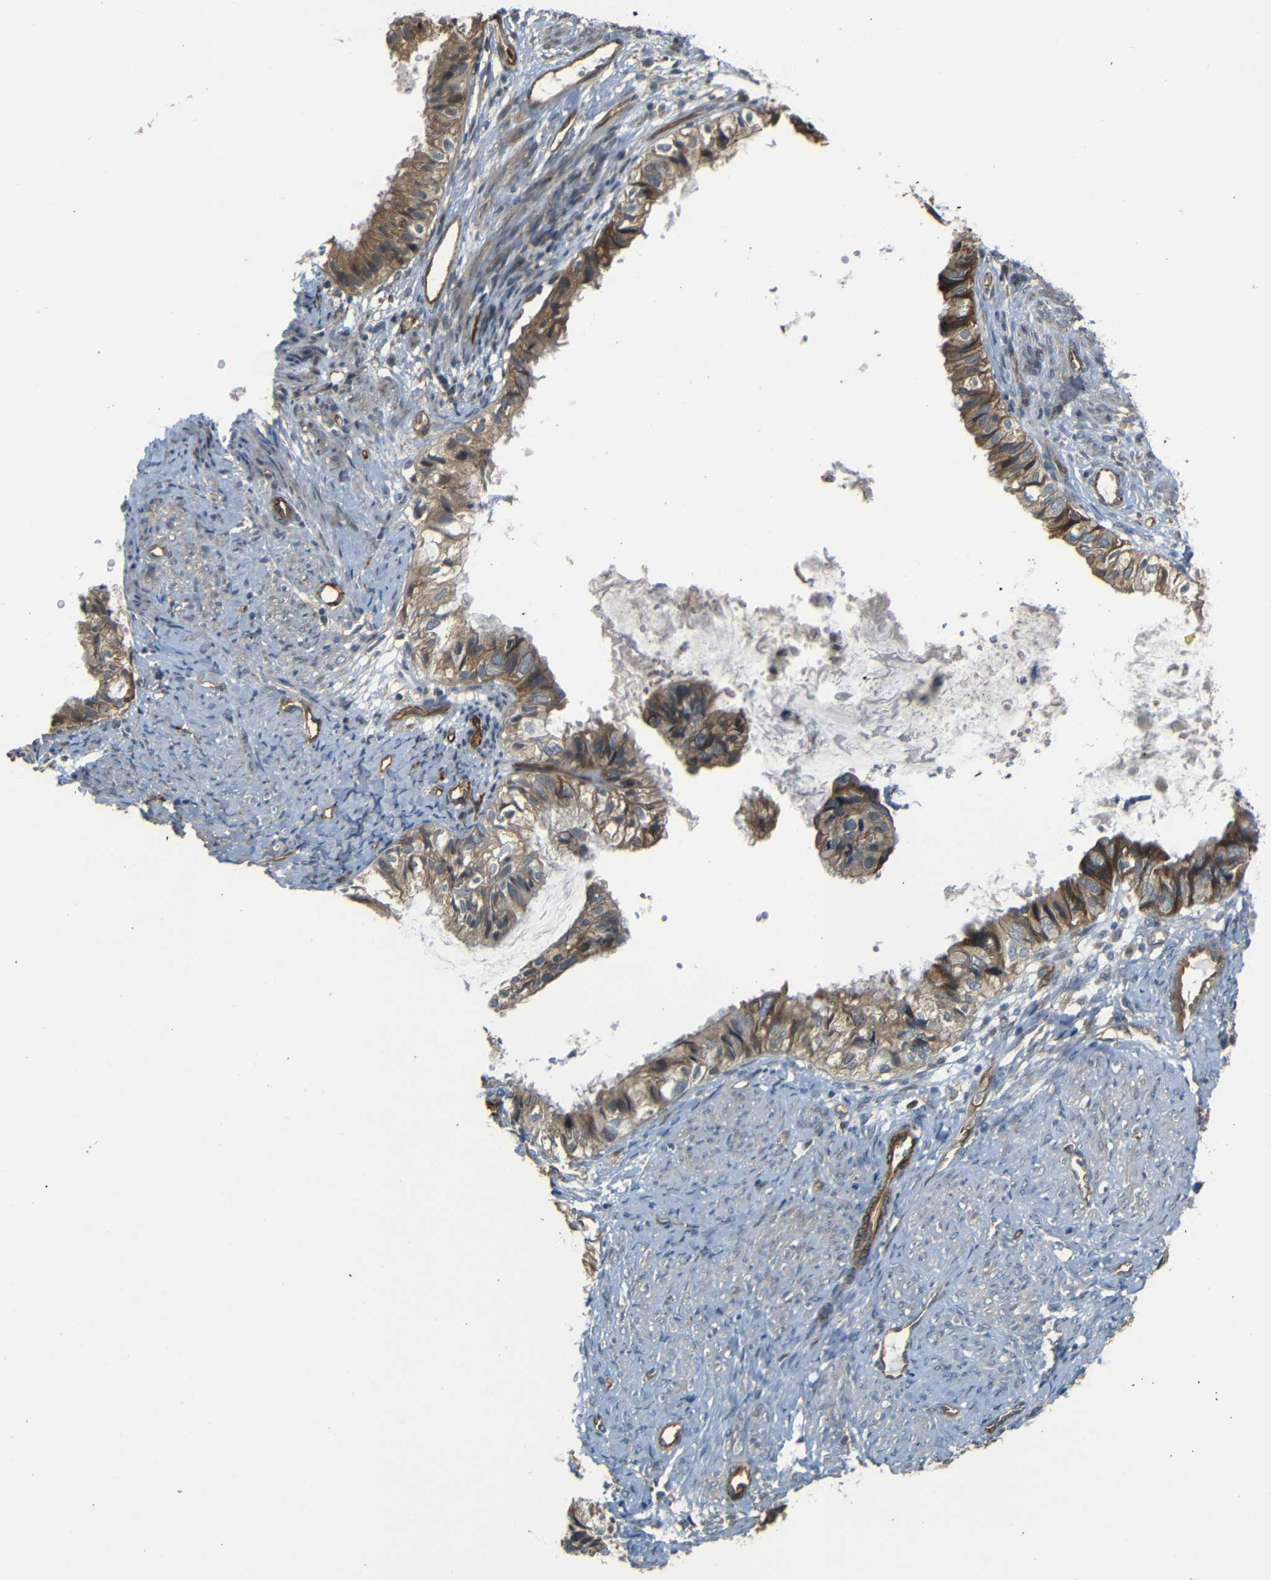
{"staining": {"intensity": "moderate", "quantity": ">75%", "location": "cytoplasmic/membranous"}, "tissue": "cervical cancer", "cell_type": "Tumor cells", "image_type": "cancer", "snomed": [{"axis": "morphology", "description": "Normal tissue, NOS"}, {"axis": "morphology", "description": "Adenocarcinoma, NOS"}, {"axis": "topography", "description": "Cervix"}, {"axis": "topography", "description": "Endometrium"}], "caption": "Moderate cytoplasmic/membranous protein staining is seen in approximately >75% of tumor cells in cervical cancer (adenocarcinoma). (DAB (3,3'-diaminobenzidine) = brown stain, brightfield microscopy at high magnification).", "gene": "RELL1", "patient": {"sex": "female", "age": 86}}